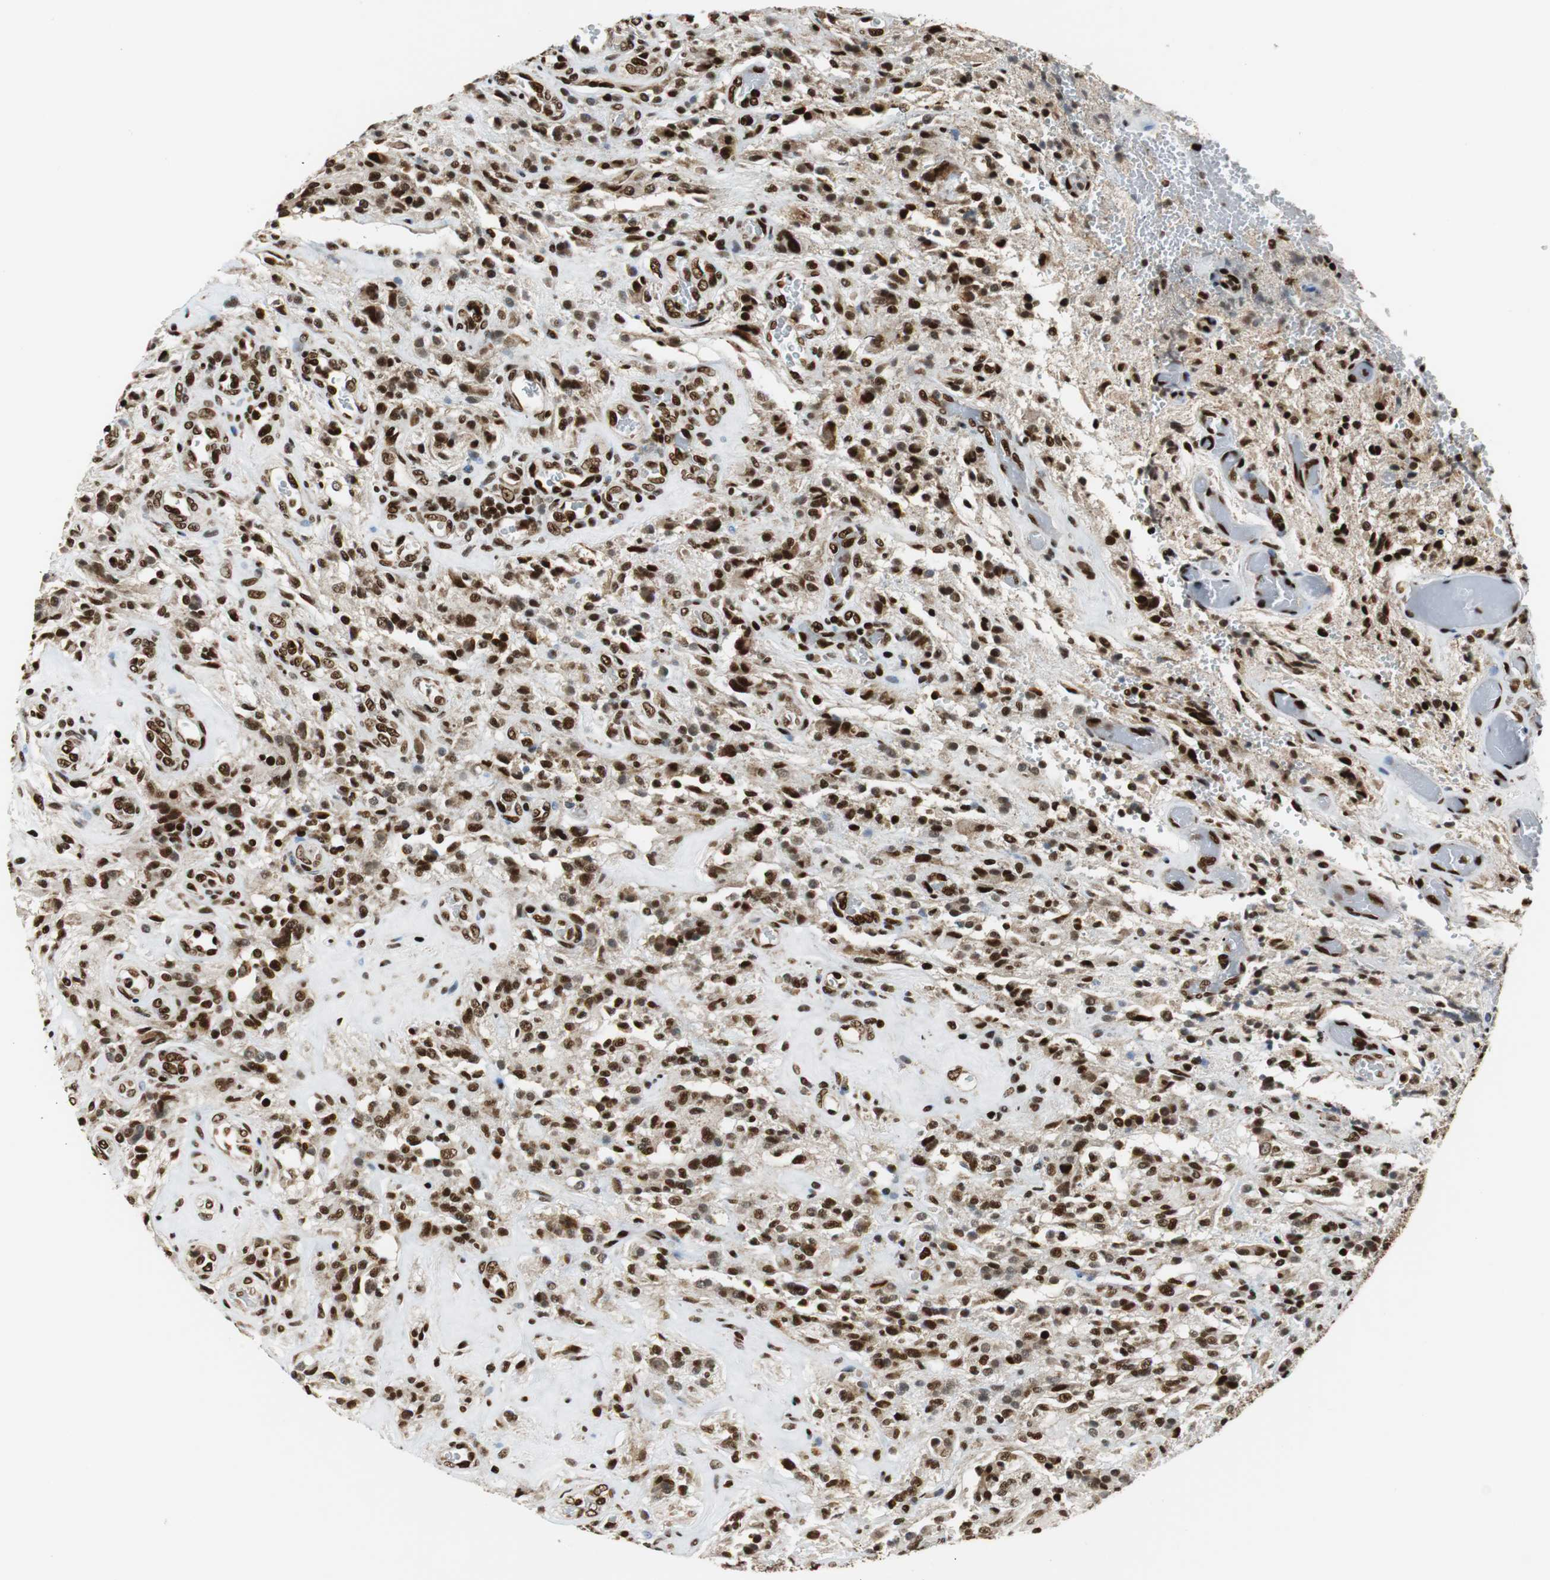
{"staining": {"intensity": "strong", "quantity": ">75%", "location": "nuclear"}, "tissue": "glioma", "cell_type": "Tumor cells", "image_type": "cancer", "snomed": [{"axis": "morphology", "description": "Normal tissue, NOS"}, {"axis": "morphology", "description": "Glioma, malignant, High grade"}, {"axis": "topography", "description": "Cerebral cortex"}], "caption": "Protein staining shows strong nuclear positivity in approximately >75% of tumor cells in malignant high-grade glioma.", "gene": "HDAC1", "patient": {"sex": "male", "age": 56}}